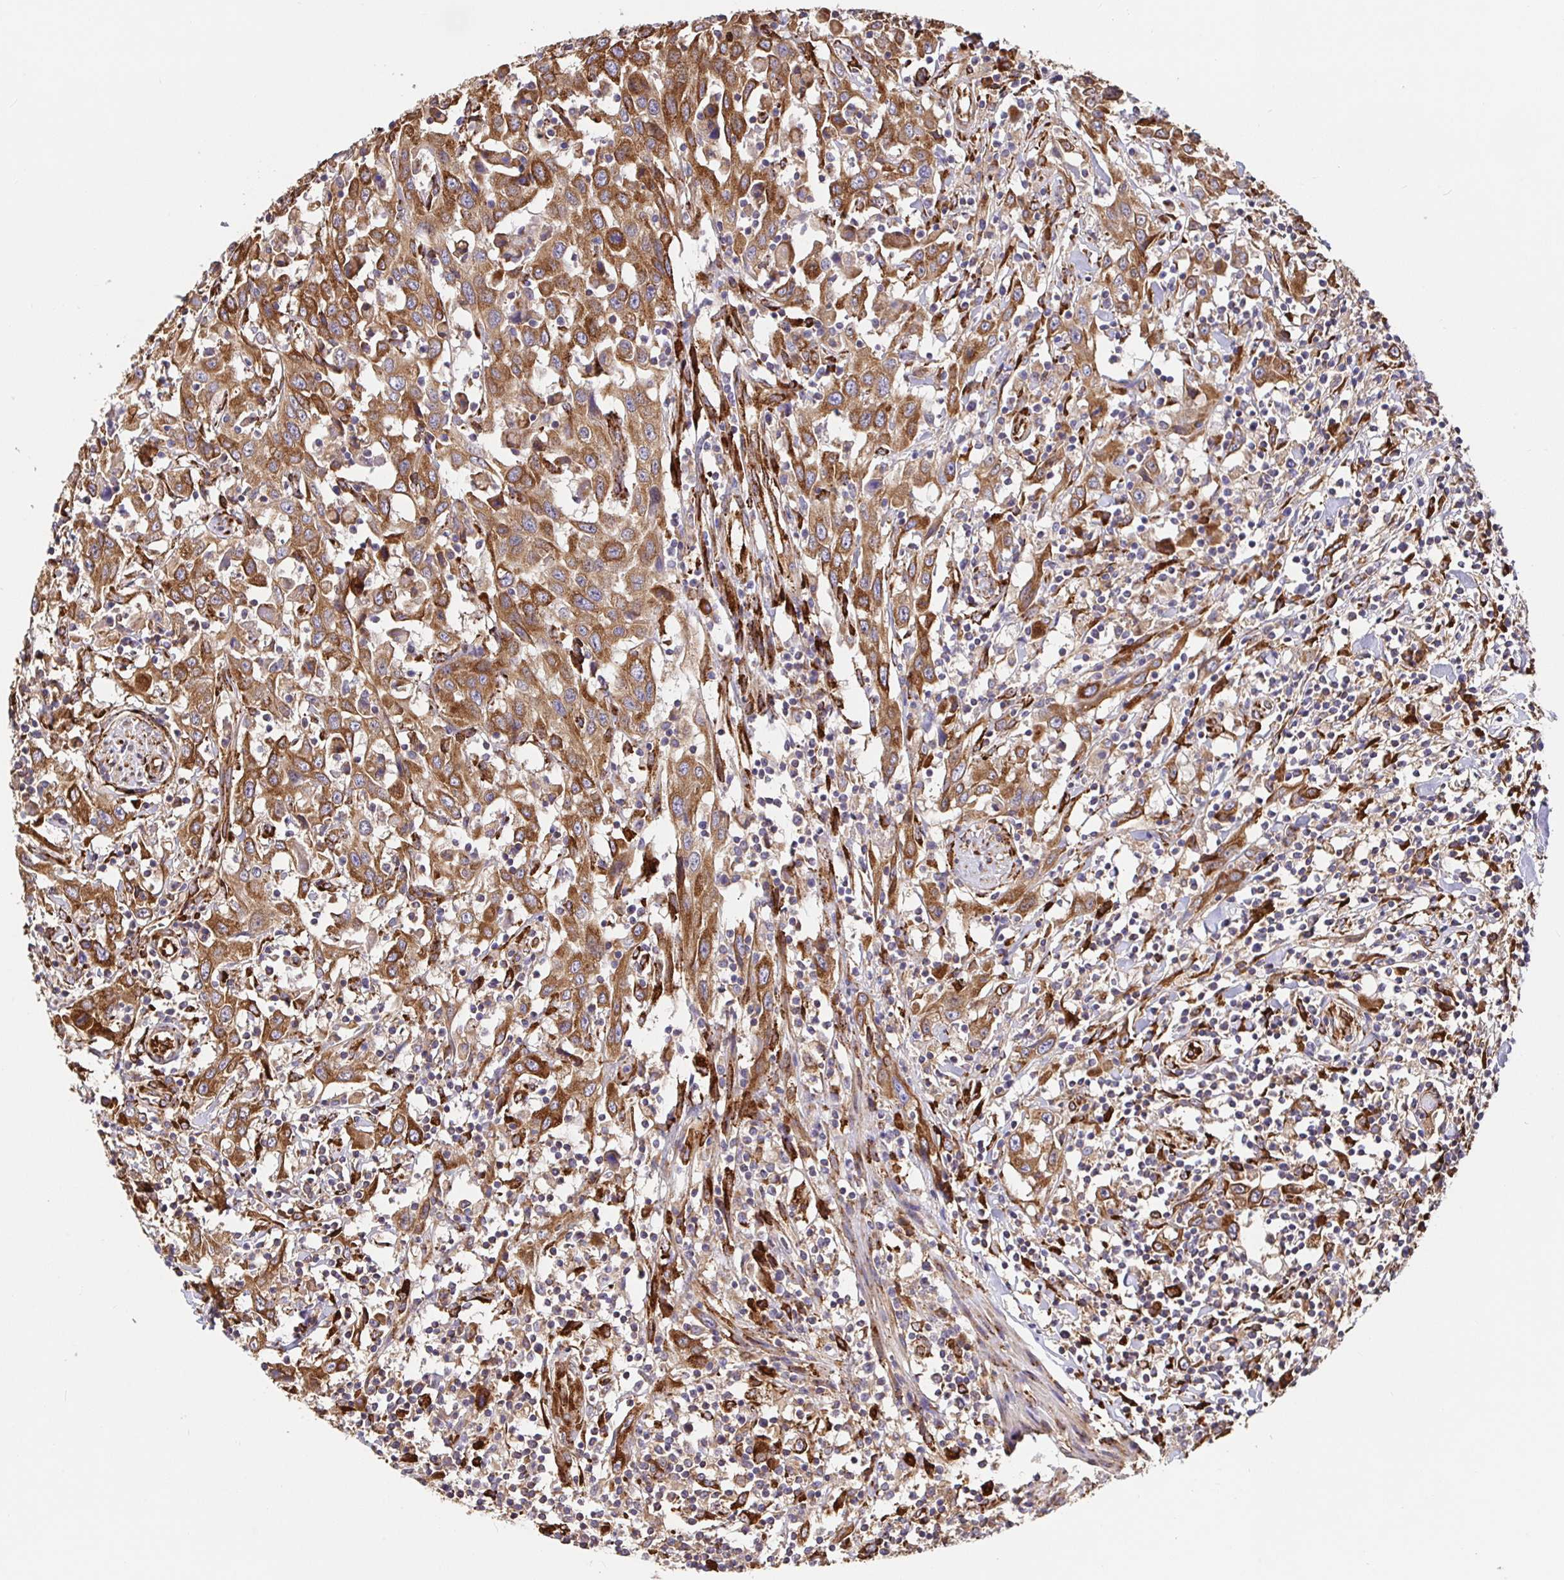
{"staining": {"intensity": "moderate", "quantity": ">75%", "location": "cytoplasmic/membranous"}, "tissue": "urothelial cancer", "cell_type": "Tumor cells", "image_type": "cancer", "snomed": [{"axis": "morphology", "description": "Urothelial carcinoma, High grade"}, {"axis": "topography", "description": "Urinary bladder"}], "caption": "An image of high-grade urothelial carcinoma stained for a protein displays moderate cytoplasmic/membranous brown staining in tumor cells.", "gene": "MAOA", "patient": {"sex": "male", "age": 61}}